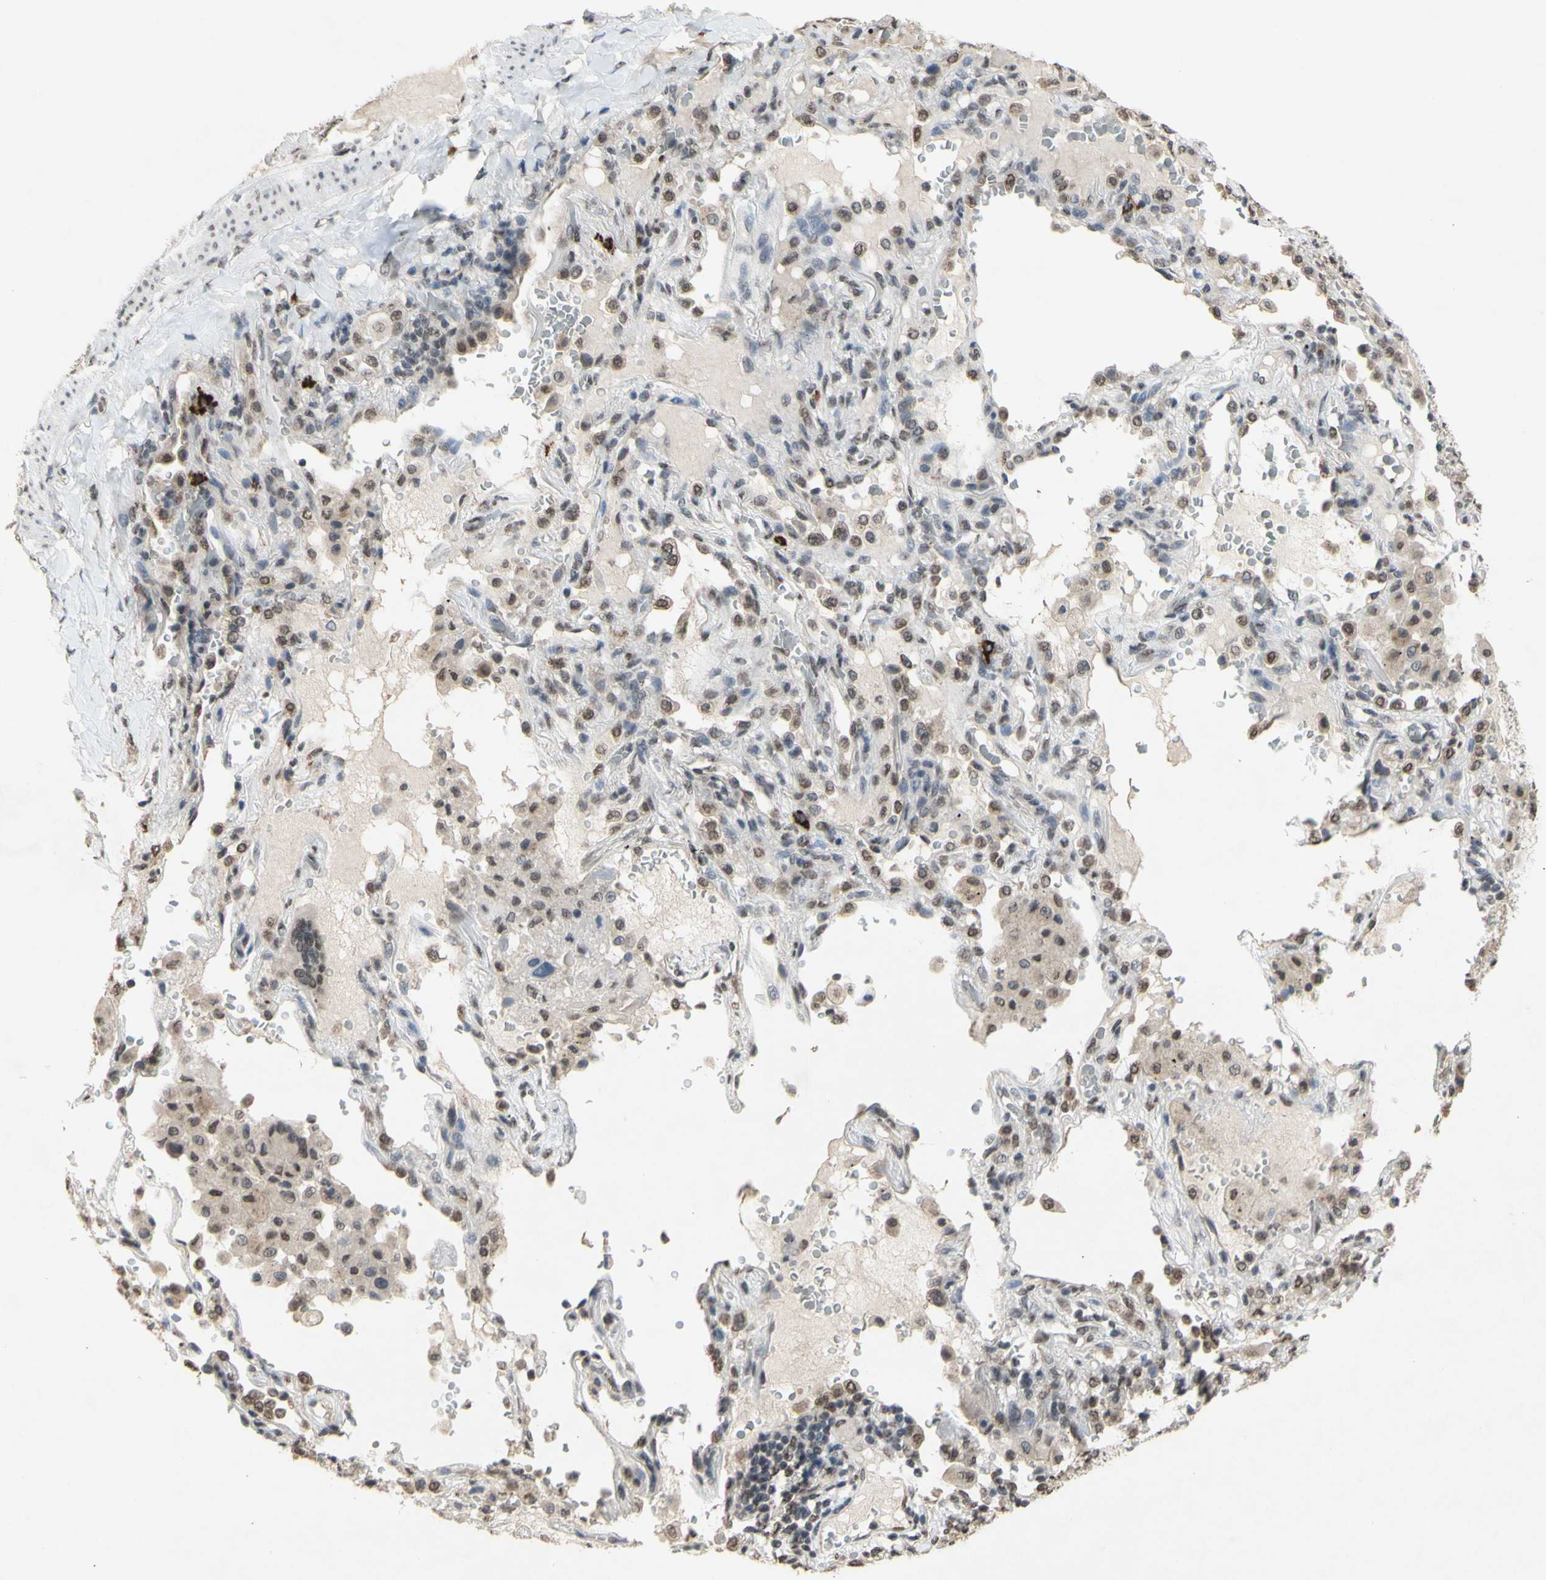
{"staining": {"intensity": "weak", "quantity": ">75%", "location": "nuclear"}, "tissue": "lung cancer", "cell_type": "Tumor cells", "image_type": "cancer", "snomed": [{"axis": "morphology", "description": "Squamous cell carcinoma, NOS"}, {"axis": "topography", "description": "Lung"}], "caption": "Immunohistochemistry (IHC) micrograph of neoplastic tissue: human squamous cell carcinoma (lung) stained using immunohistochemistry displays low levels of weak protein expression localized specifically in the nuclear of tumor cells, appearing as a nuclear brown color.", "gene": "SFPQ", "patient": {"sex": "male", "age": 57}}